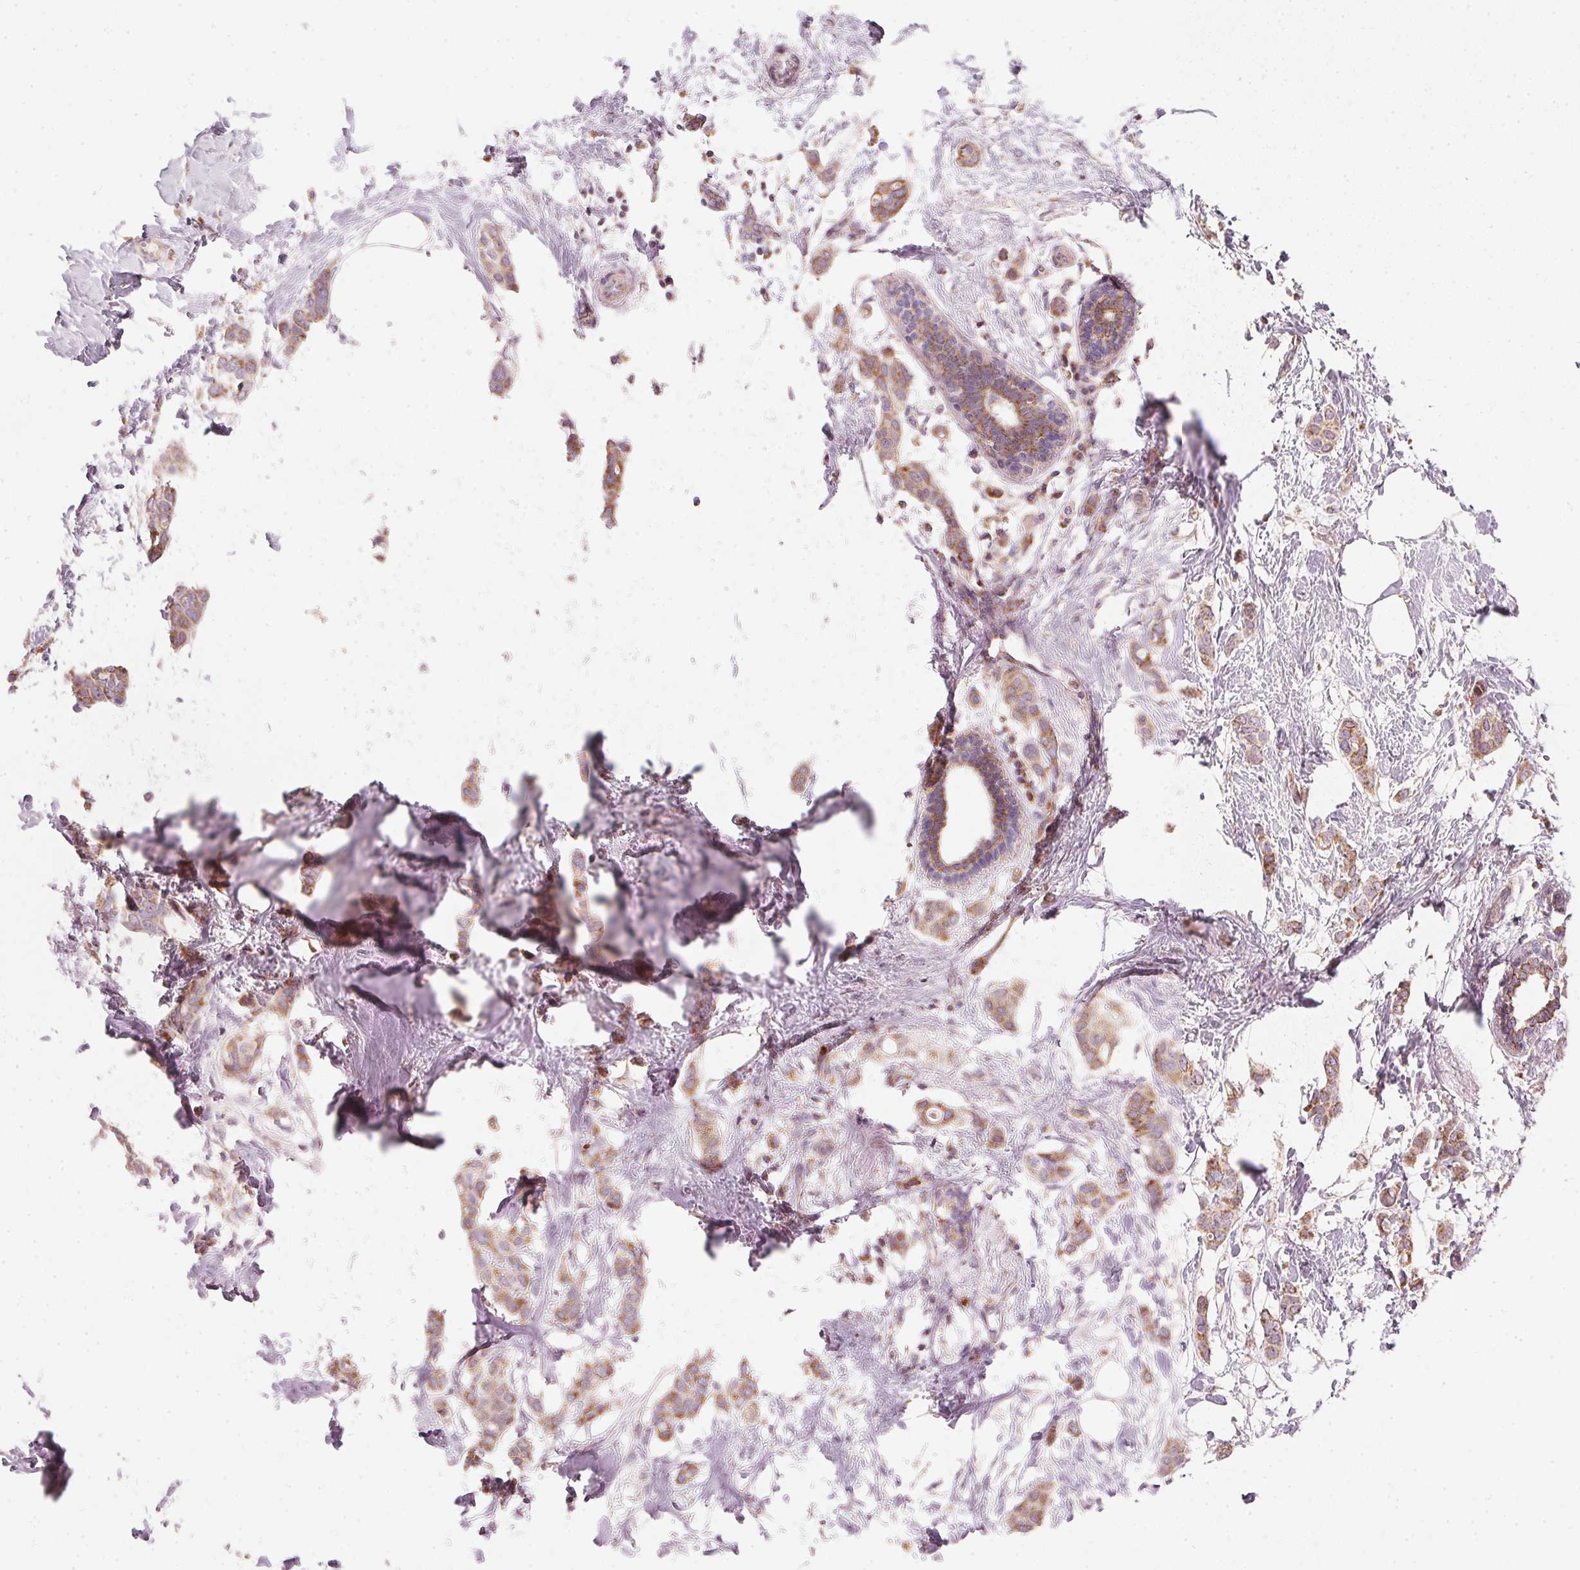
{"staining": {"intensity": "moderate", "quantity": ">75%", "location": "cytoplasmic/membranous"}, "tissue": "breast cancer", "cell_type": "Tumor cells", "image_type": "cancer", "snomed": [{"axis": "morphology", "description": "Duct carcinoma"}, {"axis": "topography", "description": "Breast"}], "caption": "A micrograph of breast cancer stained for a protein demonstrates moderate cytoplasmic/membranous brown staining in tumor cells.", "gene": "COQ7", "patient": {"sex": "female", "age": 62}}